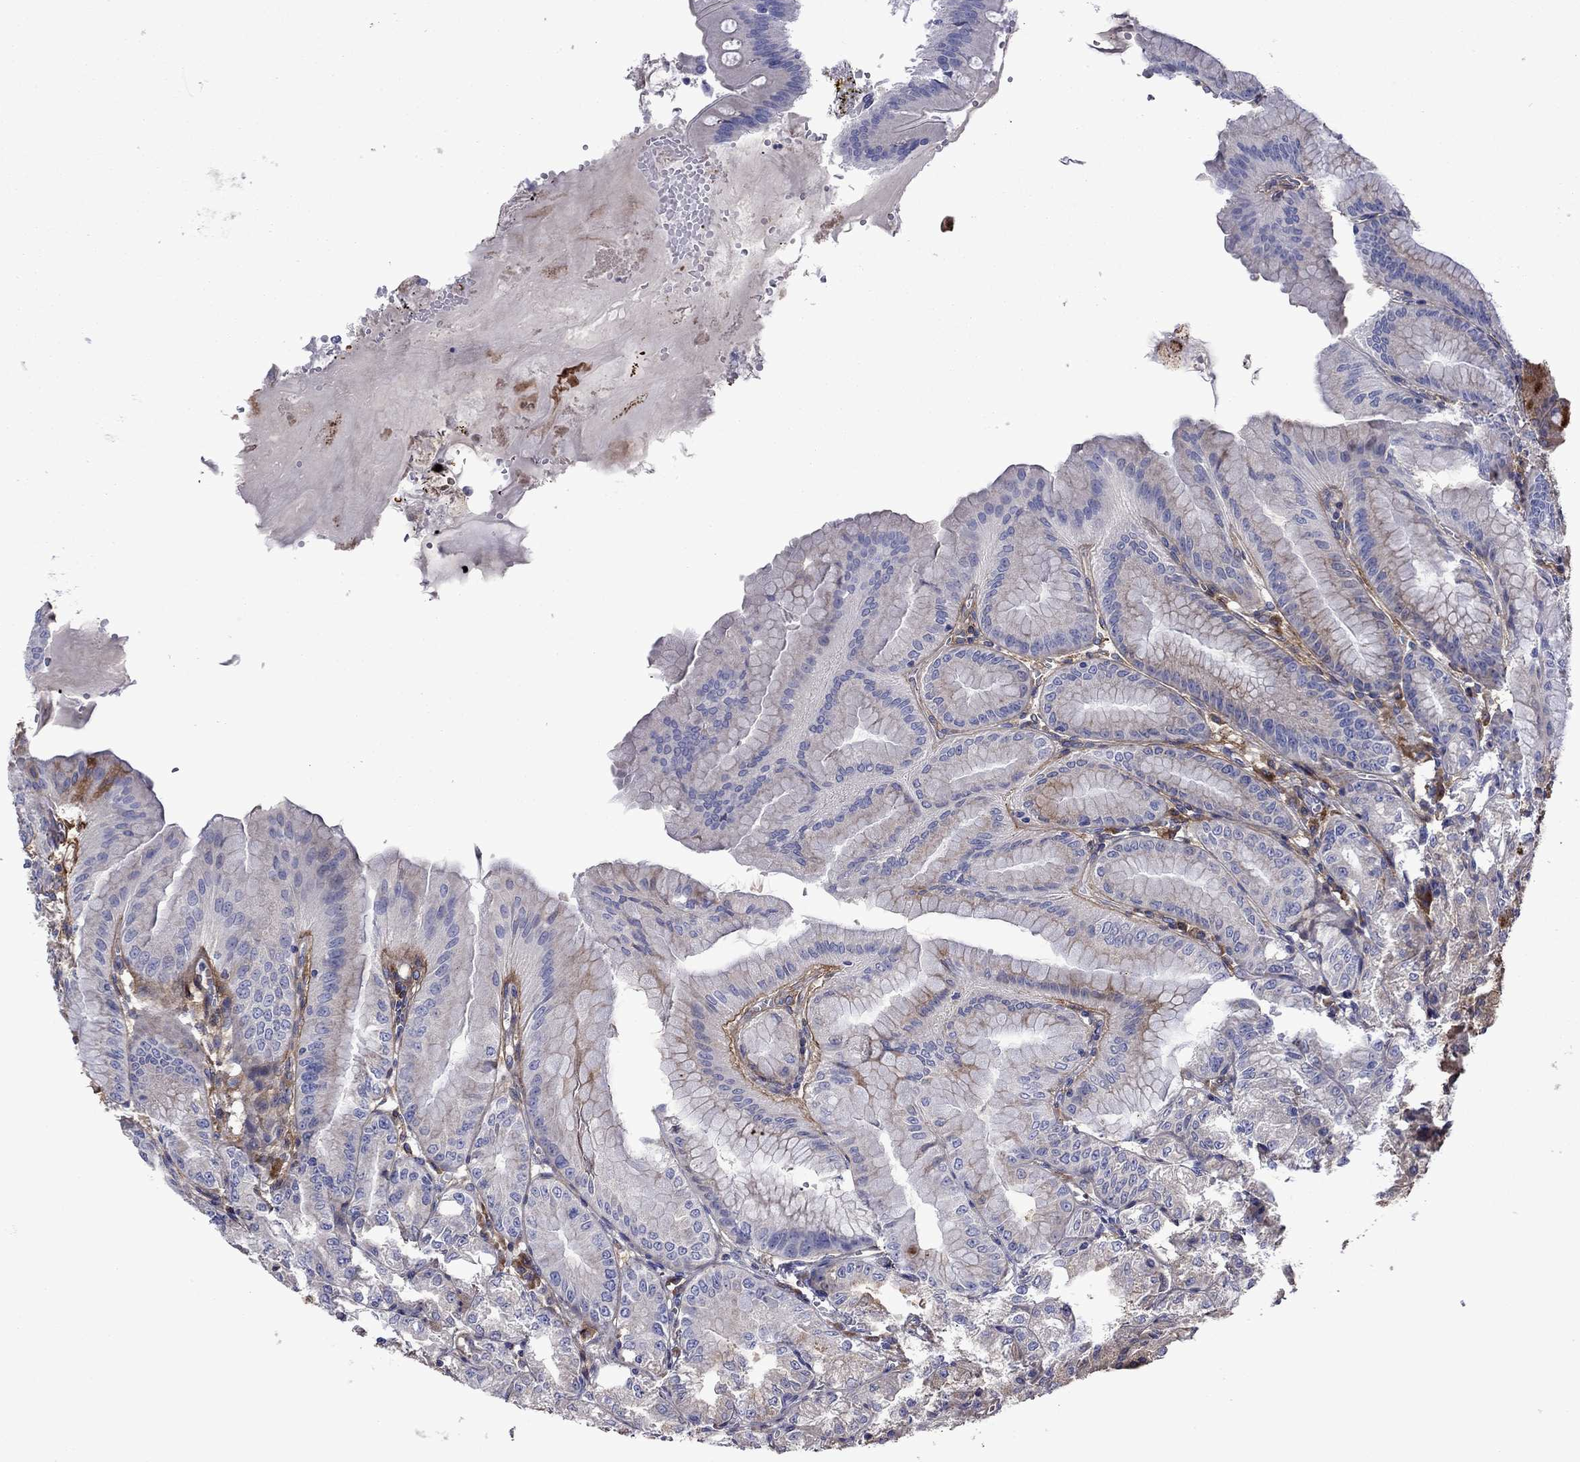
{"staining": {"intensity": "moderate", "quantity": "<25%", "location": "cytoplasmic/membranous"}, "tissue": "stomach", "cell_type": "Glandular cells", "image_type": "normal", "snomed": [{"axis": "morphology", "description": "Normal tissue, NOS"}, {"axis": "topography", "description": "Stomach"}], "caption": "The histopathology image exhibits immunohistochemical staining of benign stomach. There is moderate cytoplasmic/membranous expression is appreciated in about <25% of glandular cells.", "gene": "HSPG2", "patient": {"sex": "male", "age": 71}}